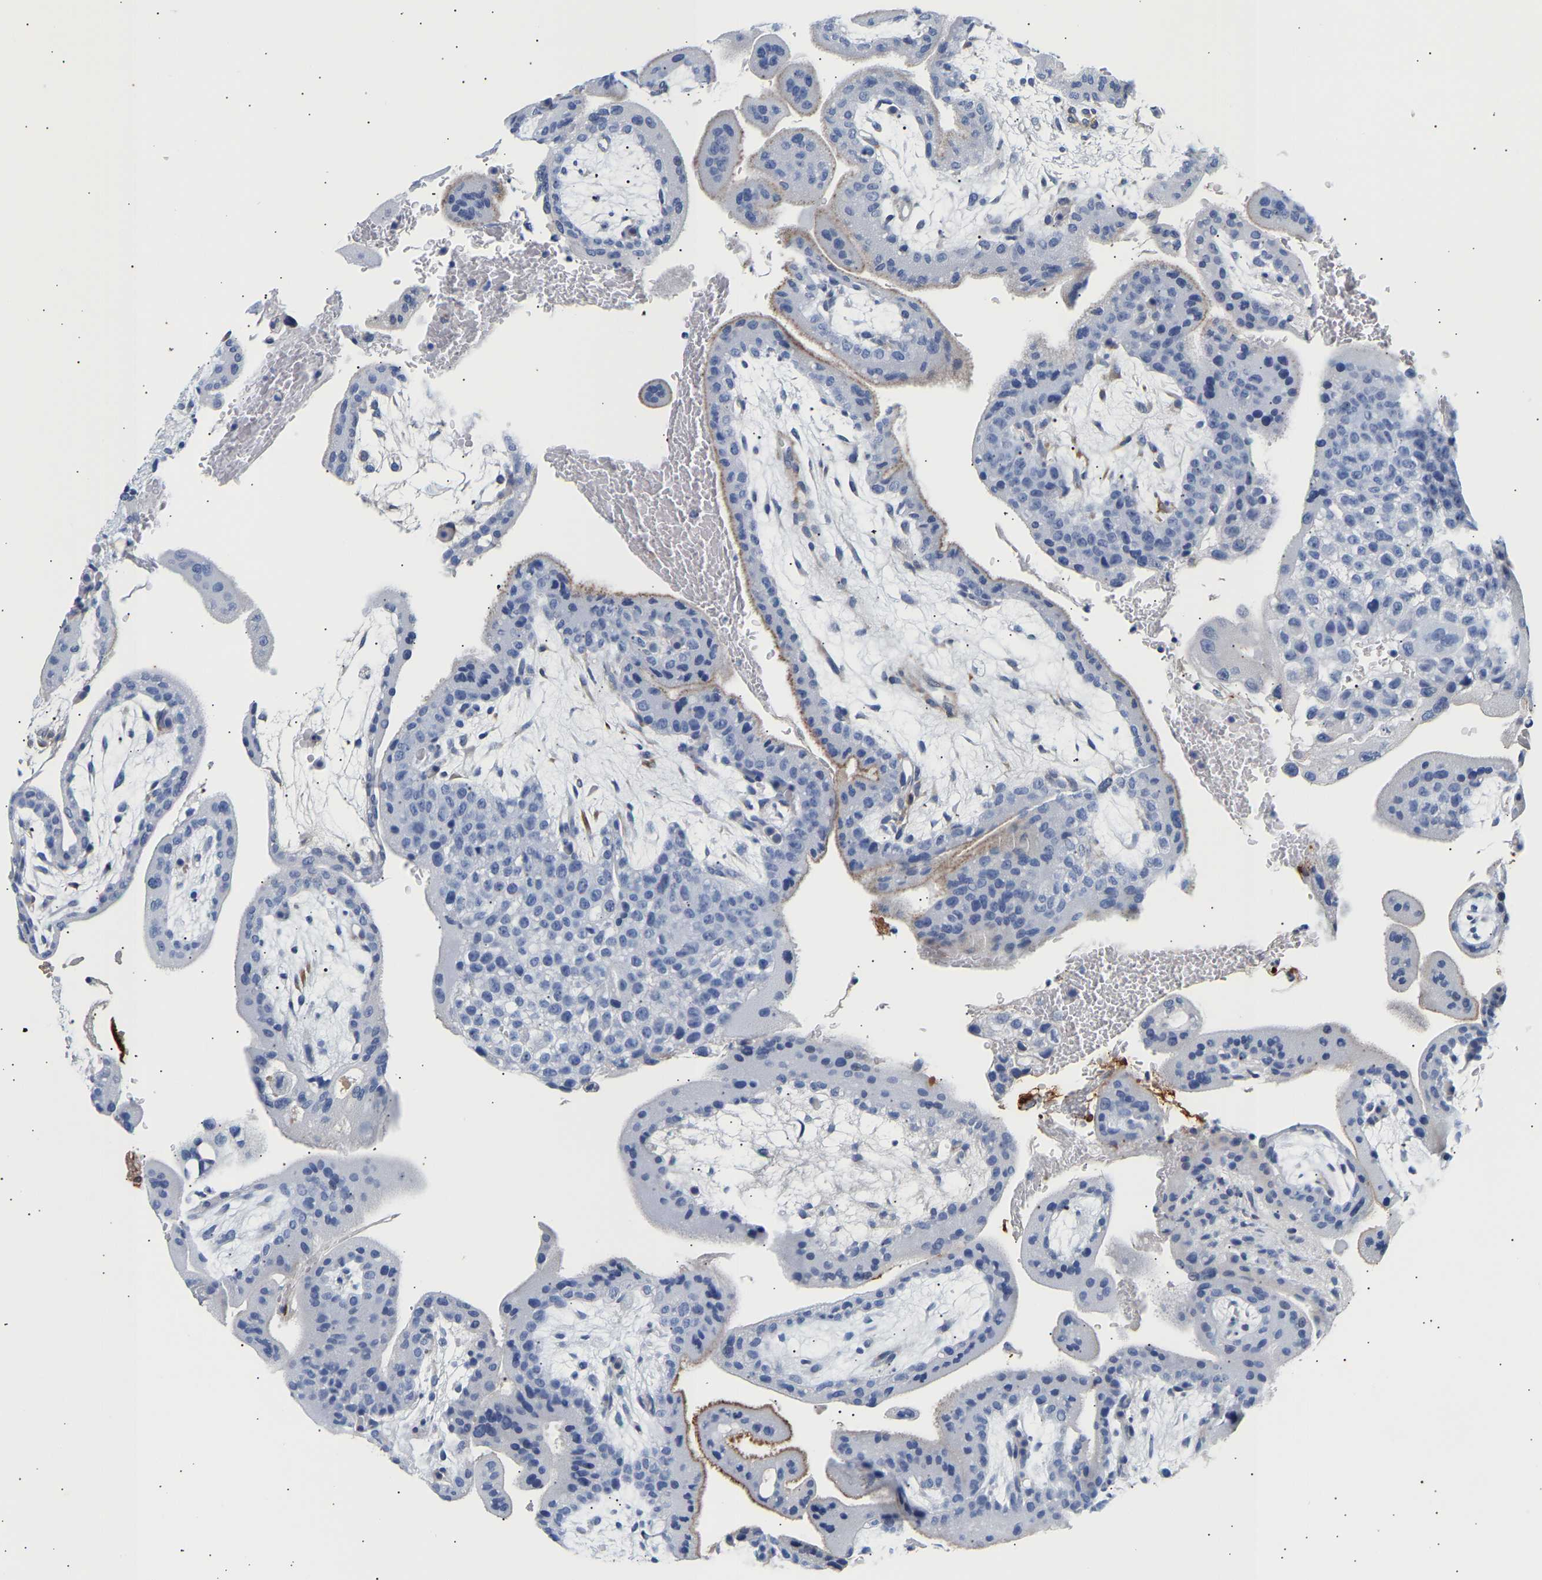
{"staining": {"intensity": "weak", "quantity": "<25%", "location": "cytoplasmic/membranous"}, "tissue": "placenta", "cell_type": "Decidual cells", "image_type": "normal", "snomed": [{"axis": "morphology", "description": "Normal tissue, NOS"}, {"axis": "topography", "description": "Placenta"}], "caption": "Decidual cells show no significant protein positivity in unremarkable placenta. (DAB (3,3'-diaminobenzidine) immunohistochemistry visualized using brightfield microscopy, high magnification).", "gene": "IGFBP7", "patient": {"sex": "female", "age": 35}}